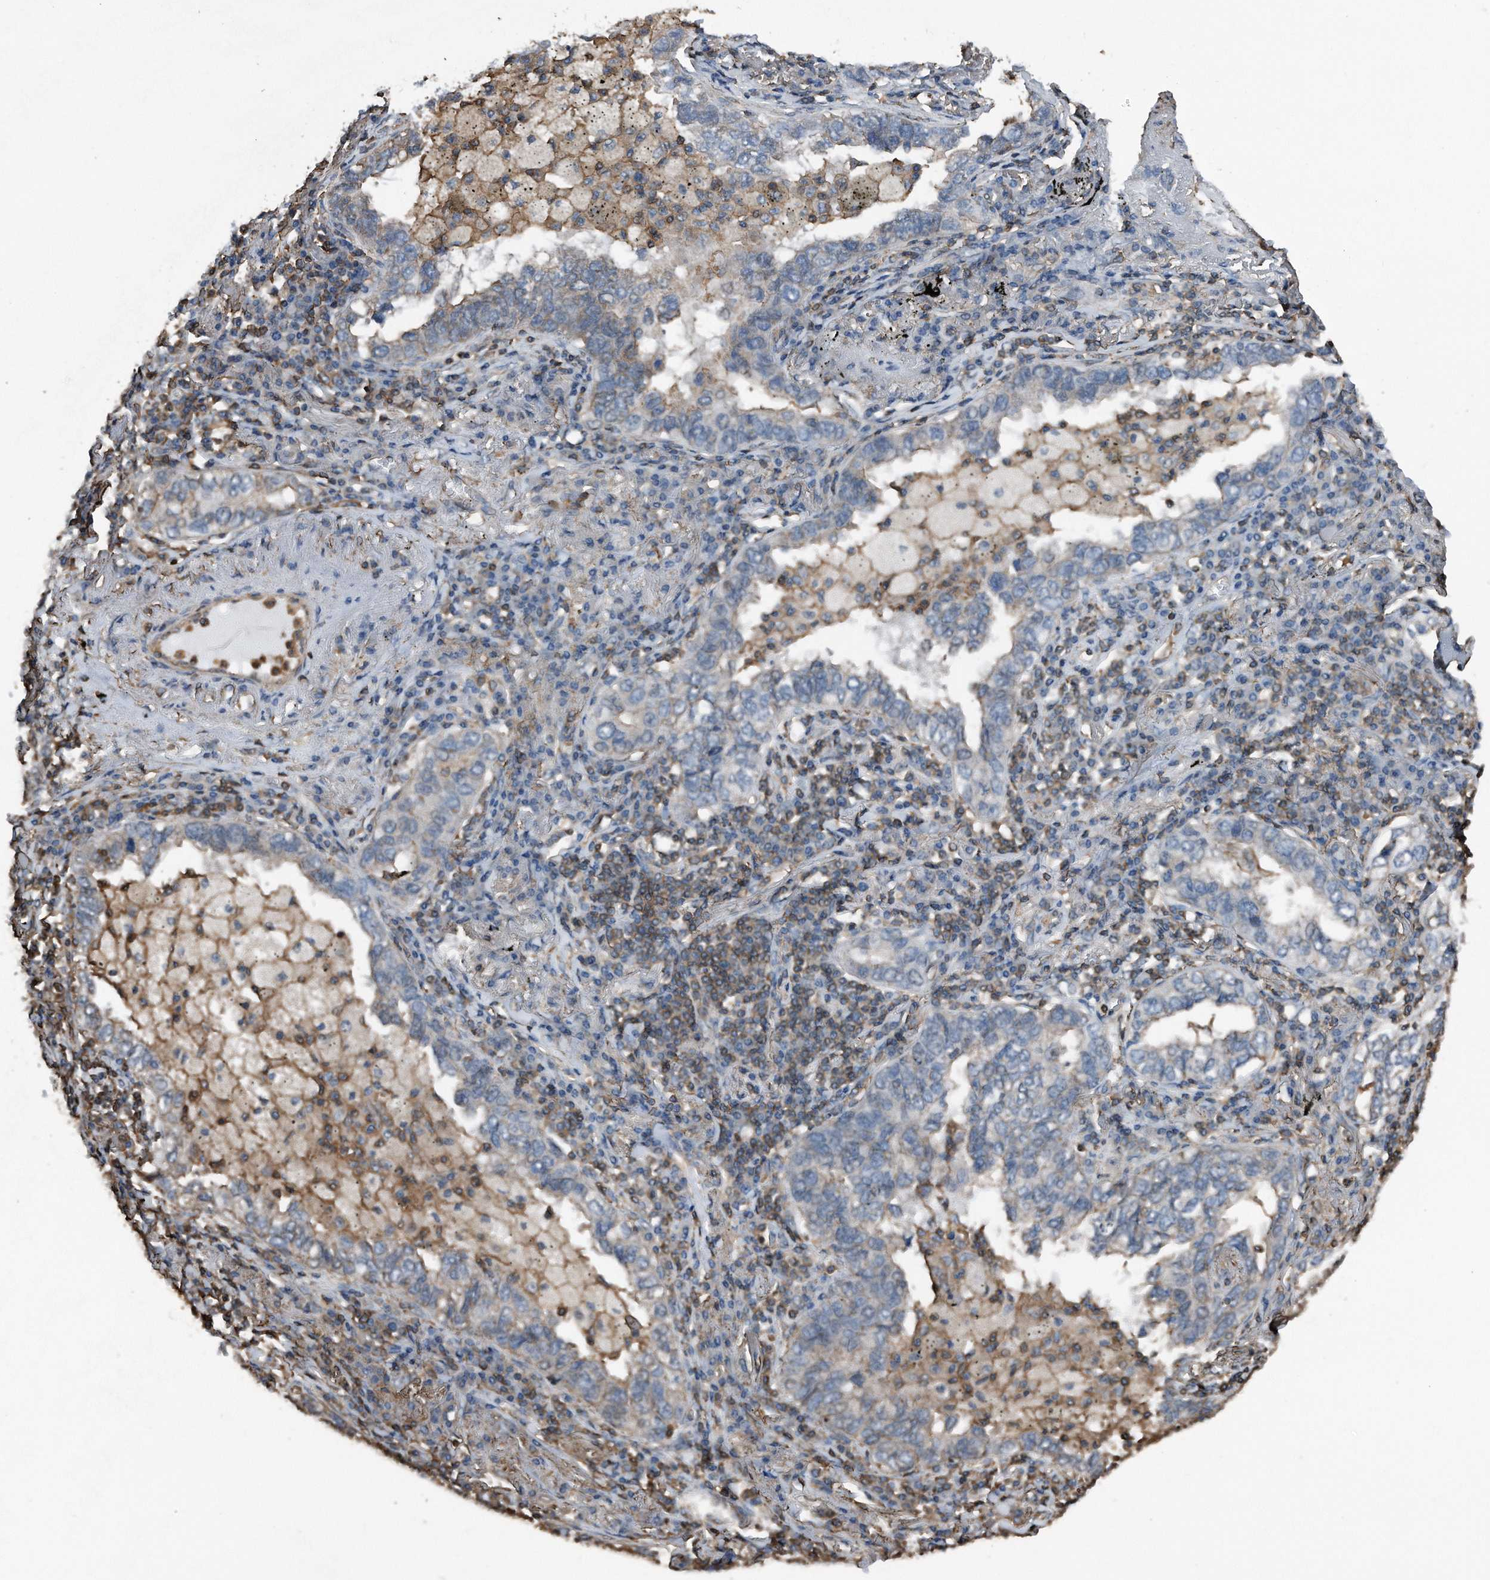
{"staining": {"intensity": "weak", "quantity": "<25%", "location": "cytoplasmic/membranous"}, "tissue": "lung cancer", "cell_type": "Tumor cells", "image_type": "cancer", "snomed": [{"axis": "morphology", "description": "Adenocarcinoma, NOS"}, {"axis": "topography", "description": "Lung"}], "caption": "This is an IHC micrograph of human lung adenocarcinoma. There is no expression in tumor cells.", "gene": "RSPO3", "patient": {"sex": "male", "age": 65}}